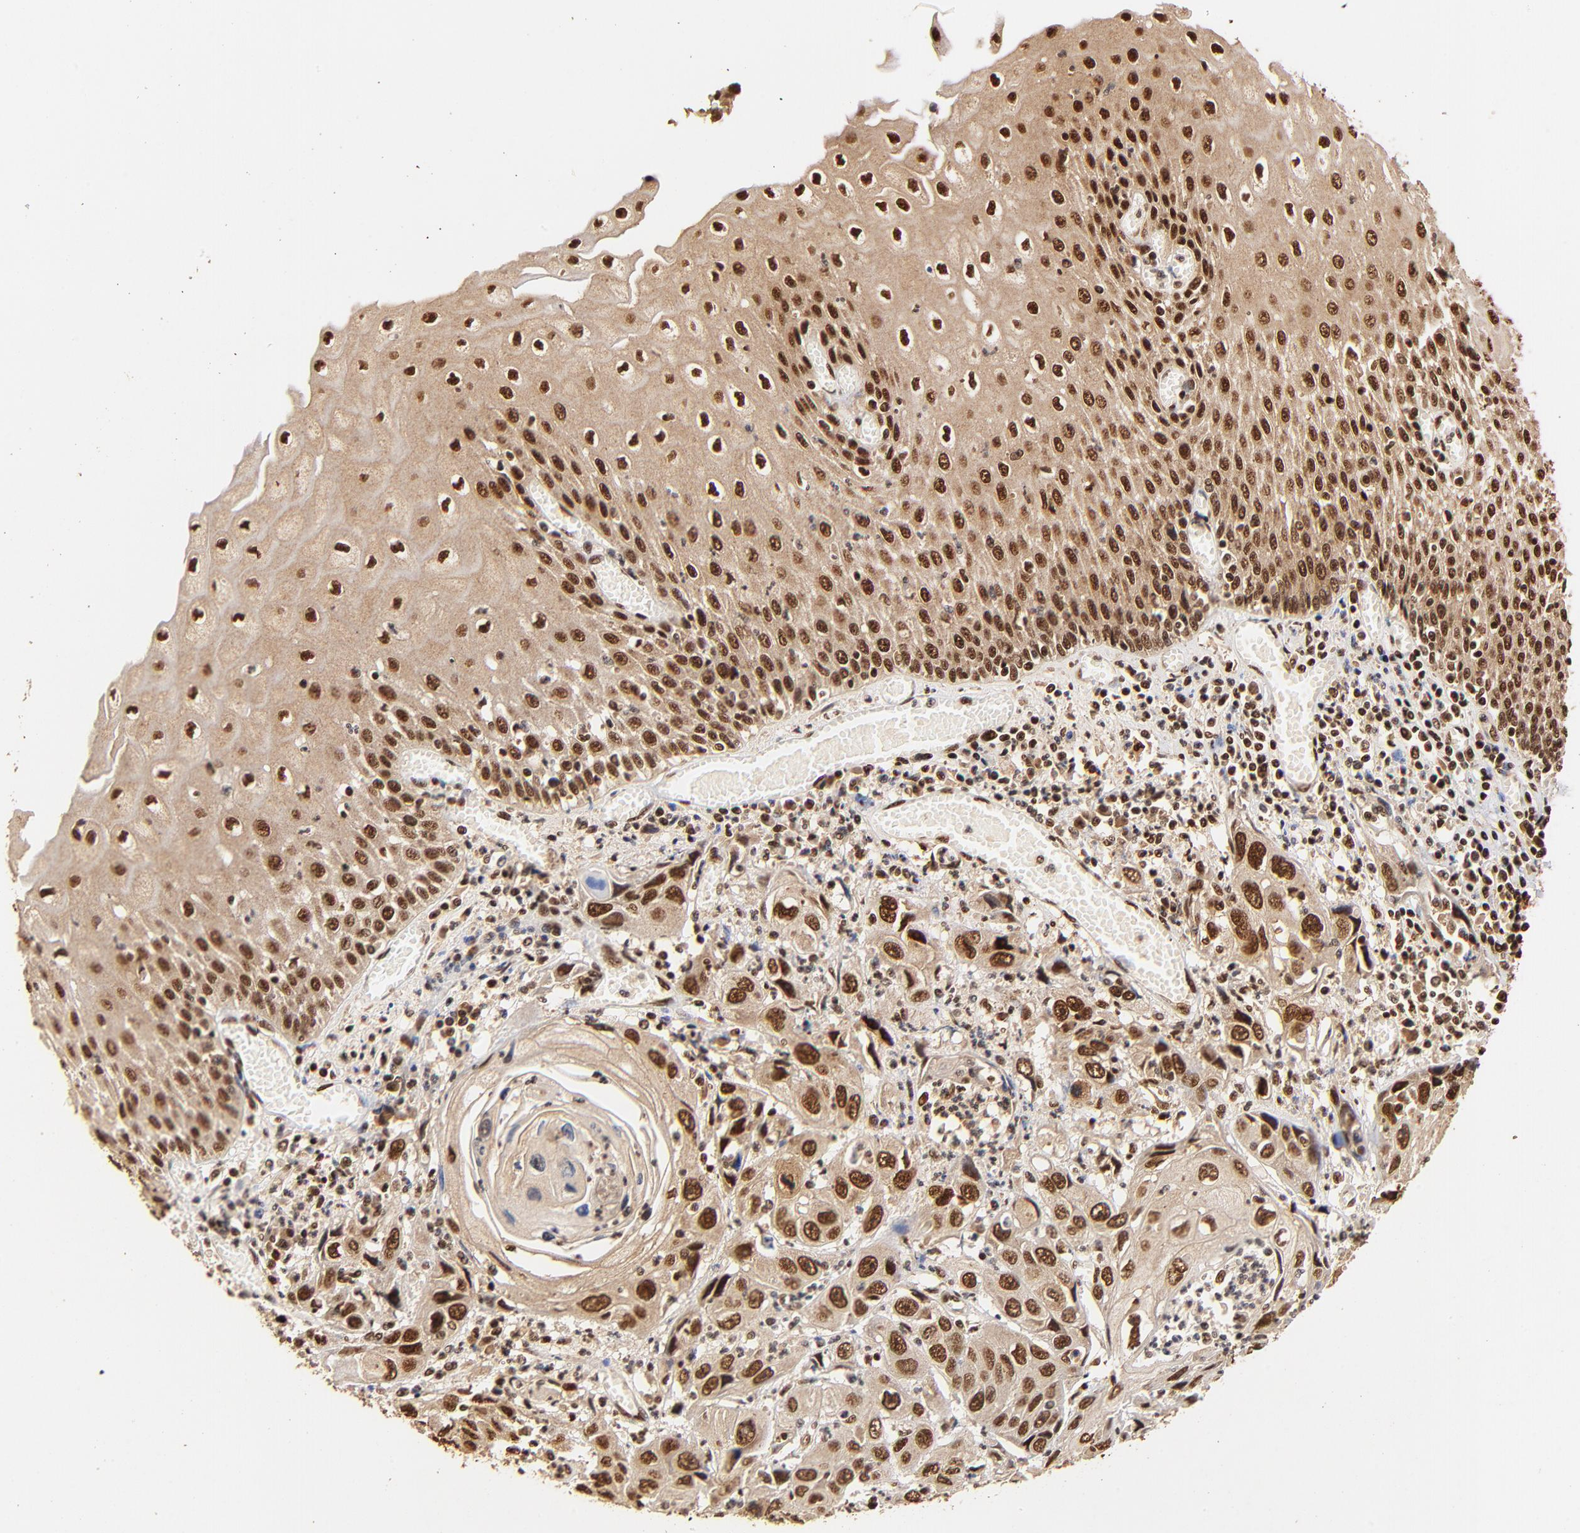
{"staining": {"intensity": "strong", "quantity": ">75%", "location": "cytoplasmic/membranous,nuclear"}, "tissue": "esophagus", "cell_type": "Squamous epithelial cells", "image_type": "normal", "snomed": [{"axis": "morphology", "description": "Normal tissue, NOS"}, {"axis": "topography", "description": "Esophagus"}], "caption": "This histopathology image shows immunohistochemistry staining of normal human esophagus, with high strong cytoplasmic/membranous,nuclear expression in about >75% of squamous epithelial cells.", "gene": "MED12", "patient": {"sex": "male", "age": 65}}